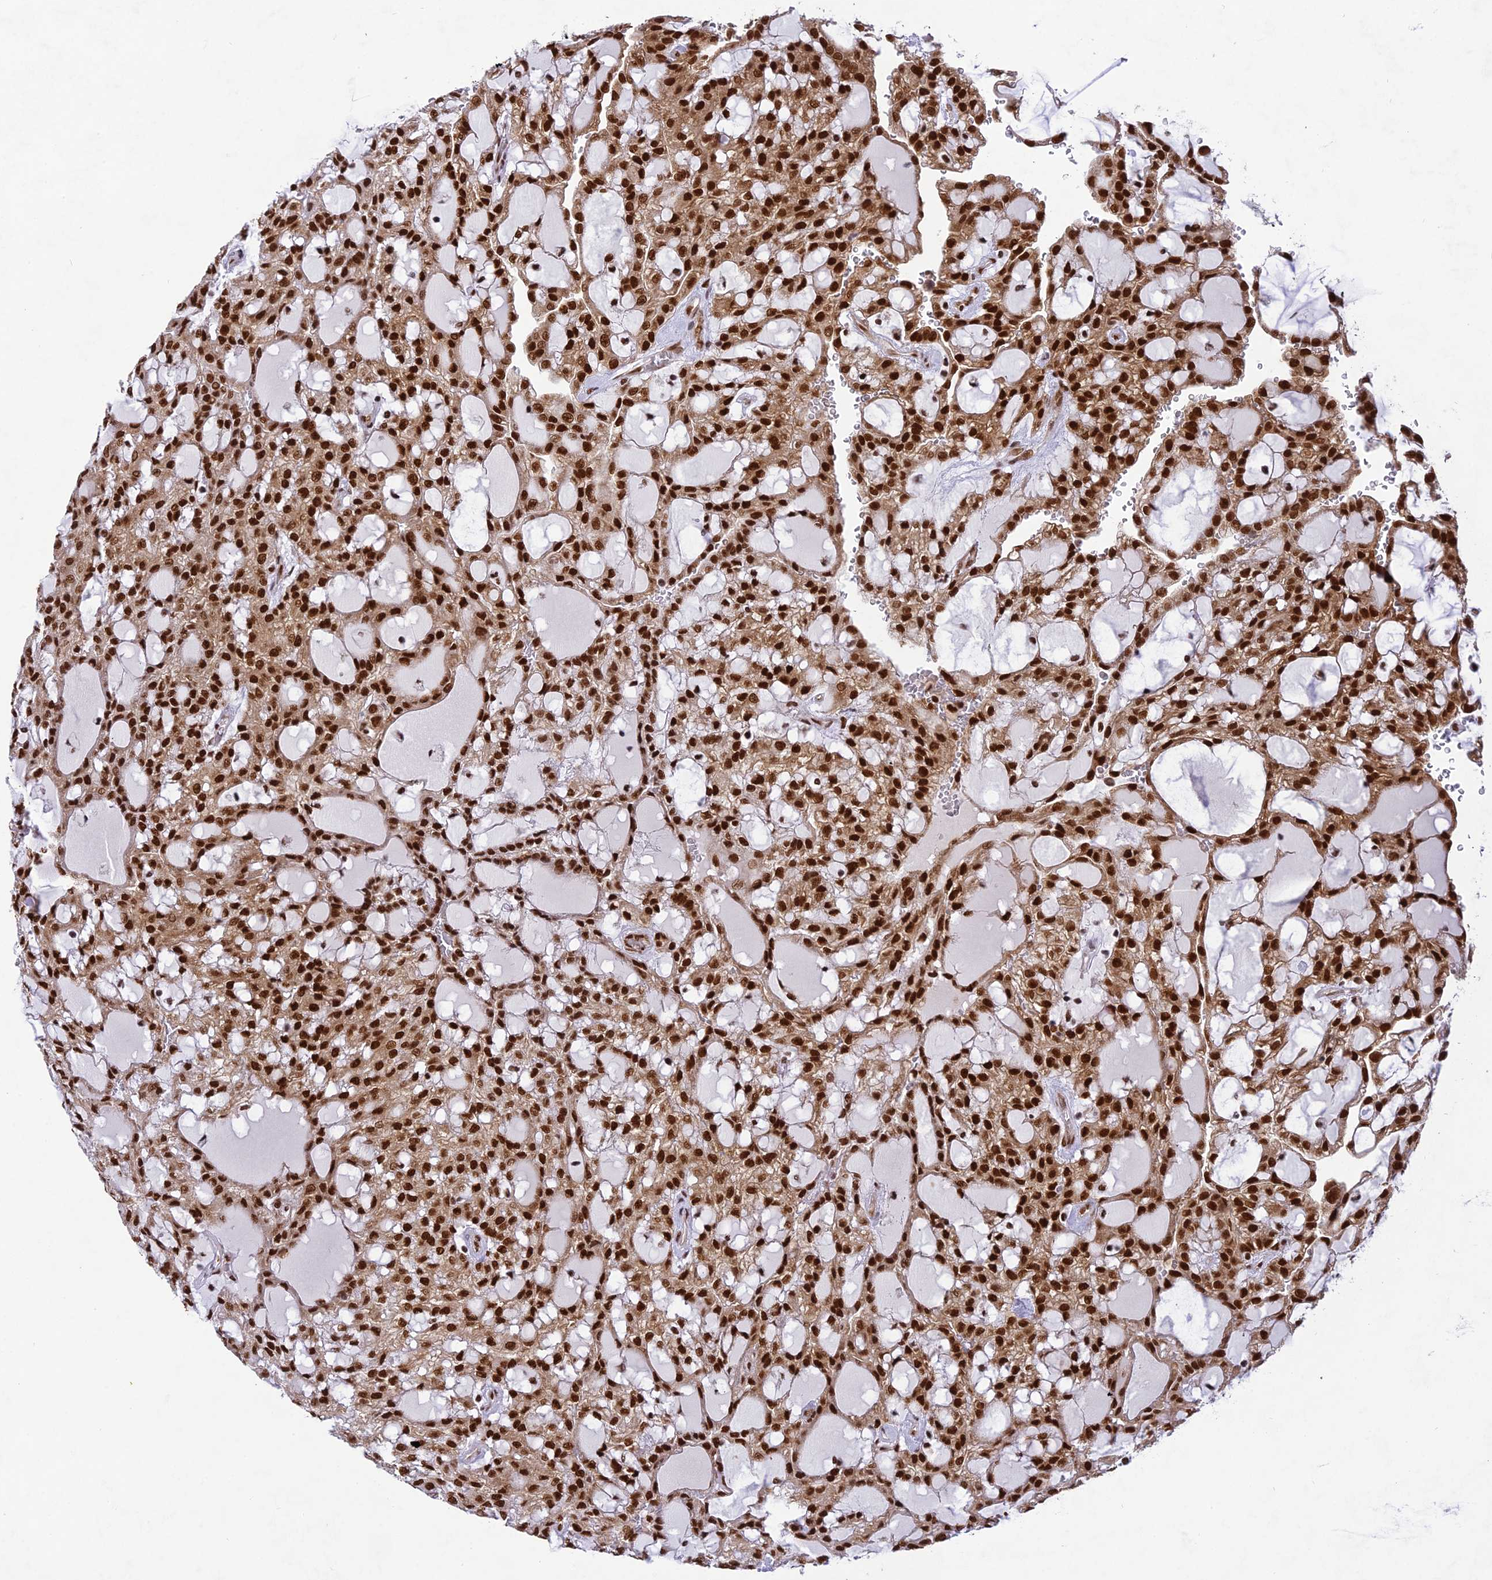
{"staining": {"intensity": "strong", "quantity": ">75%", "location": "nuclear"}, "tissue": "renal cancer", "cell_type": "Tumor cells", "image_type": "cancer", "snomed": [{"axis": "morphology", "description": "Adenocarcinoma, NOS"}, {"axis": "topography", "description": "Kidney"}], "caption": "This is a micrograph of immunohistochemistry (IHC) staining of adenocarcinoma (renal), which shows strong expression in the nuclear of tumor cells.", "gene": "DDX1", "patient": {"sex": "male", "age": 63}}